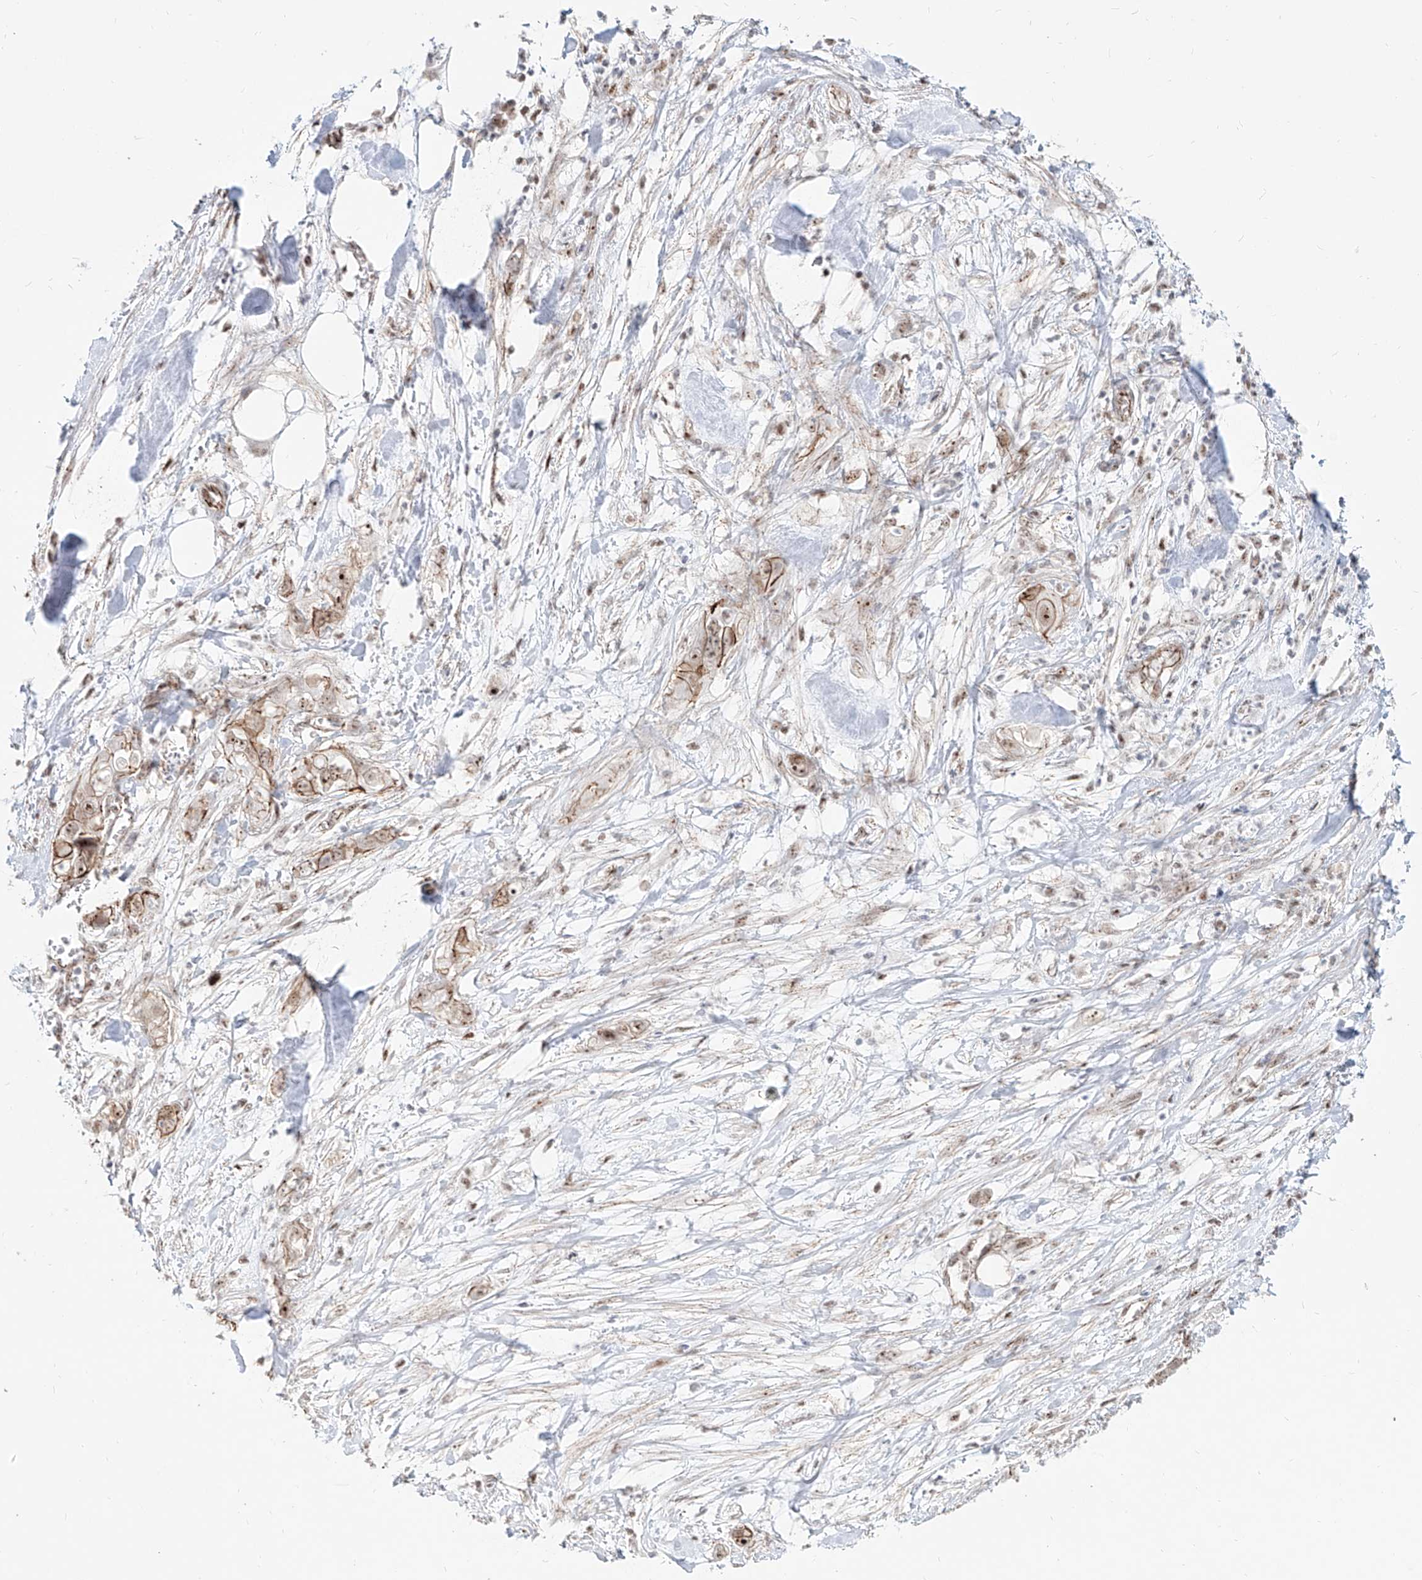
{"staining": {"intensity": "strong", "quantity": ">75%", "location": "cytoplasmic/membranous,nuclear"}, "tissue": "pancreatic cancer", "cell_type": "Tumor cells", "image_type": "cancer", "snomed": [{"axis": "morphology", "description": "Adenocarcinoma, NOS"}, {"axis": "topography", "description": "Pancreas"}], "caption": "Immunohistochemistry (IHC) micrograph of pancreatic cancer stained for a protein (brown), which demonstrates high levels of strong cytoplasmic/membranous and nuclear staining in about >75% of tumor cells.", "gene": "ZNF710", "patient": {"sex": "female", "age": 78}}